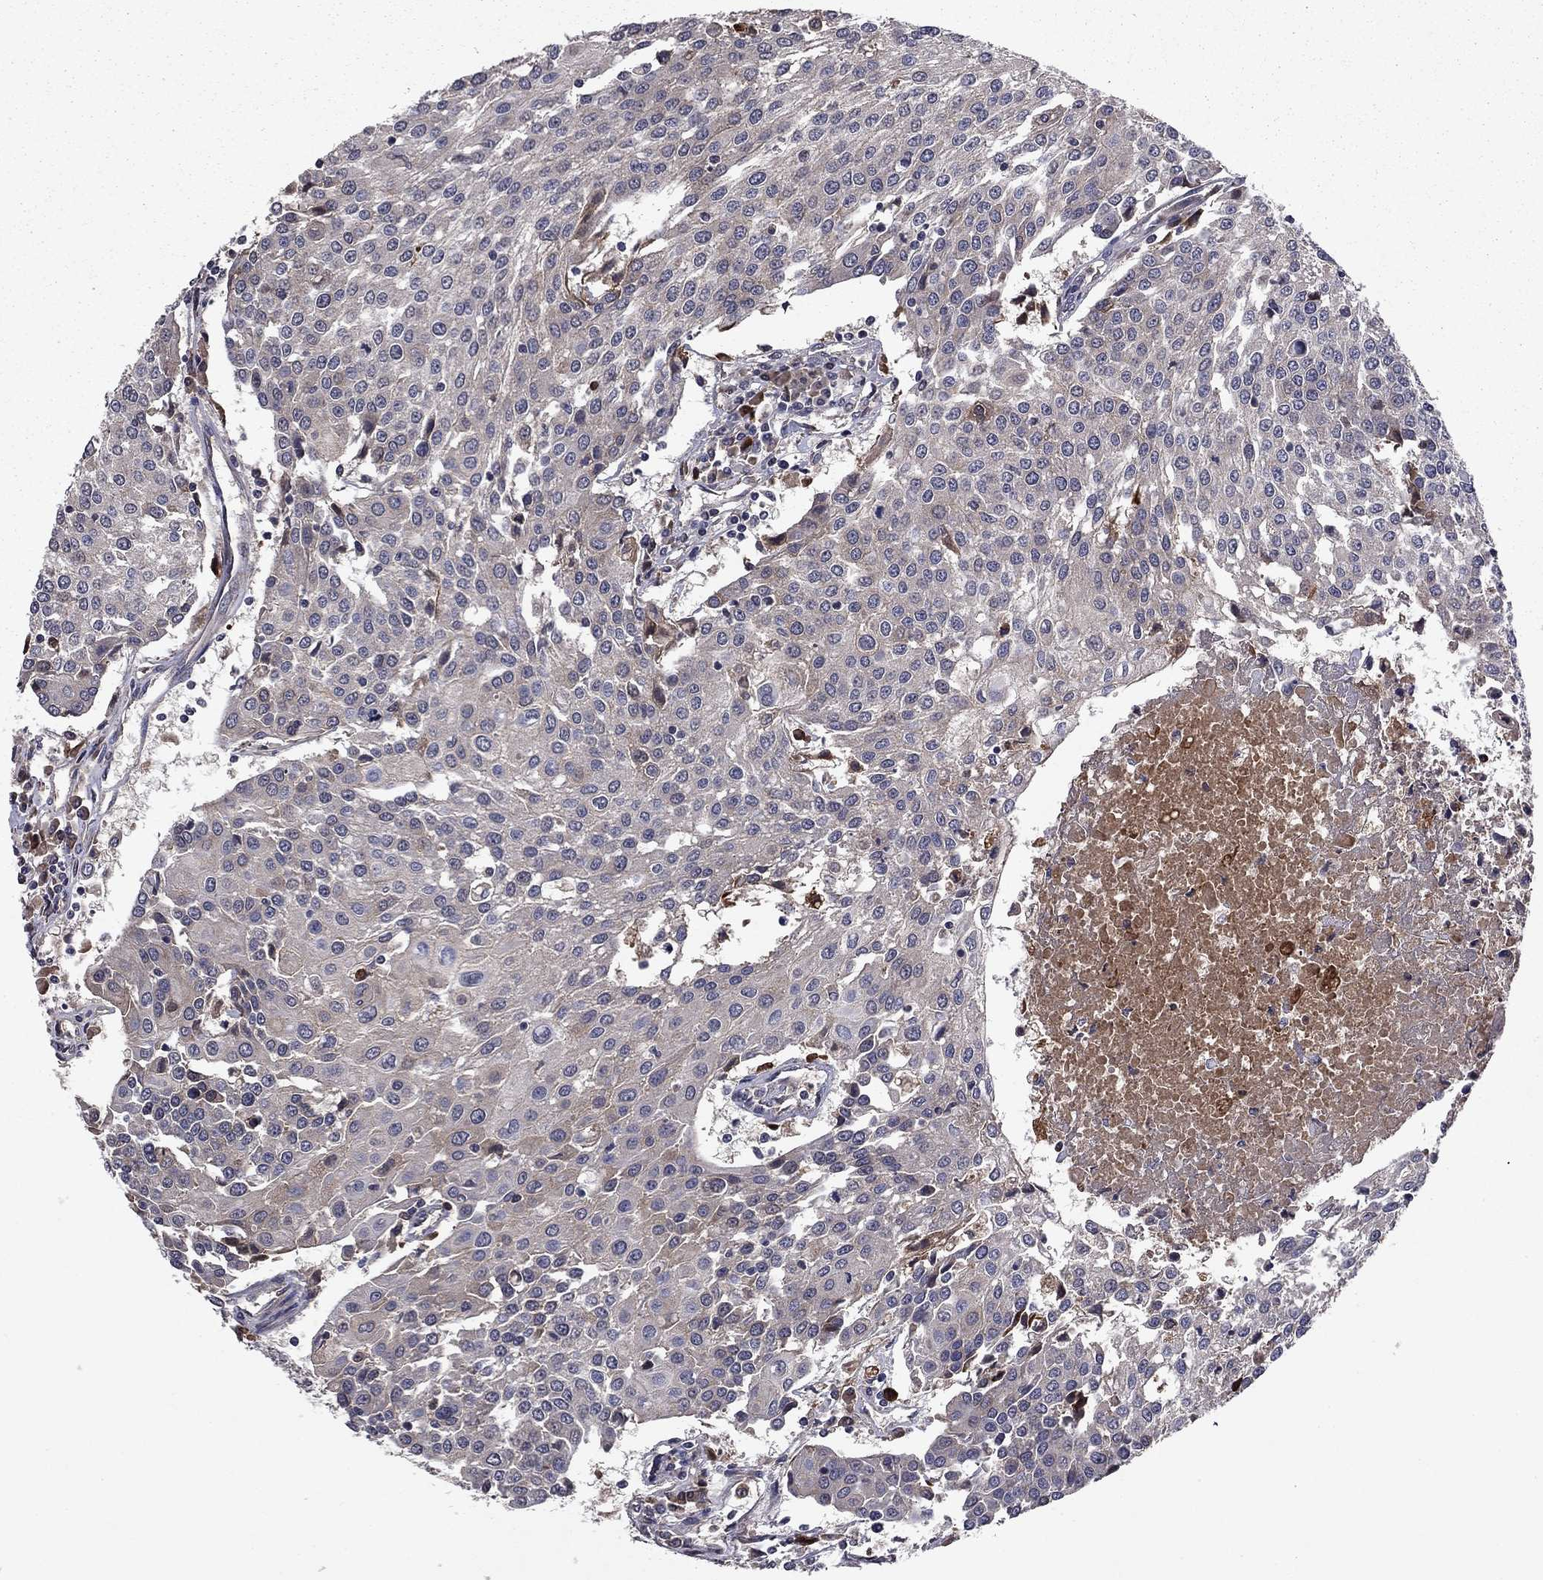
{"staining": {"intensity": "negative", "quantity": "none", "location": "none"}, "tissue": "urothelial cancer", "cell_type": "Tumor cells", "image_type": "cancer", "snomed": [{"axis": "morphology", "description": "Urothelial carcinoma, High grade"}, {"axis": "topography", "description": "Urinary bladder"}], "caption": "Human urothelial carcinoma (high-grade) stained for a protein using immunohistochemistry demonstrates no staining in tumor cells.", "gene": "PROS1", "patient": {"sex": "female", "age": 85}}